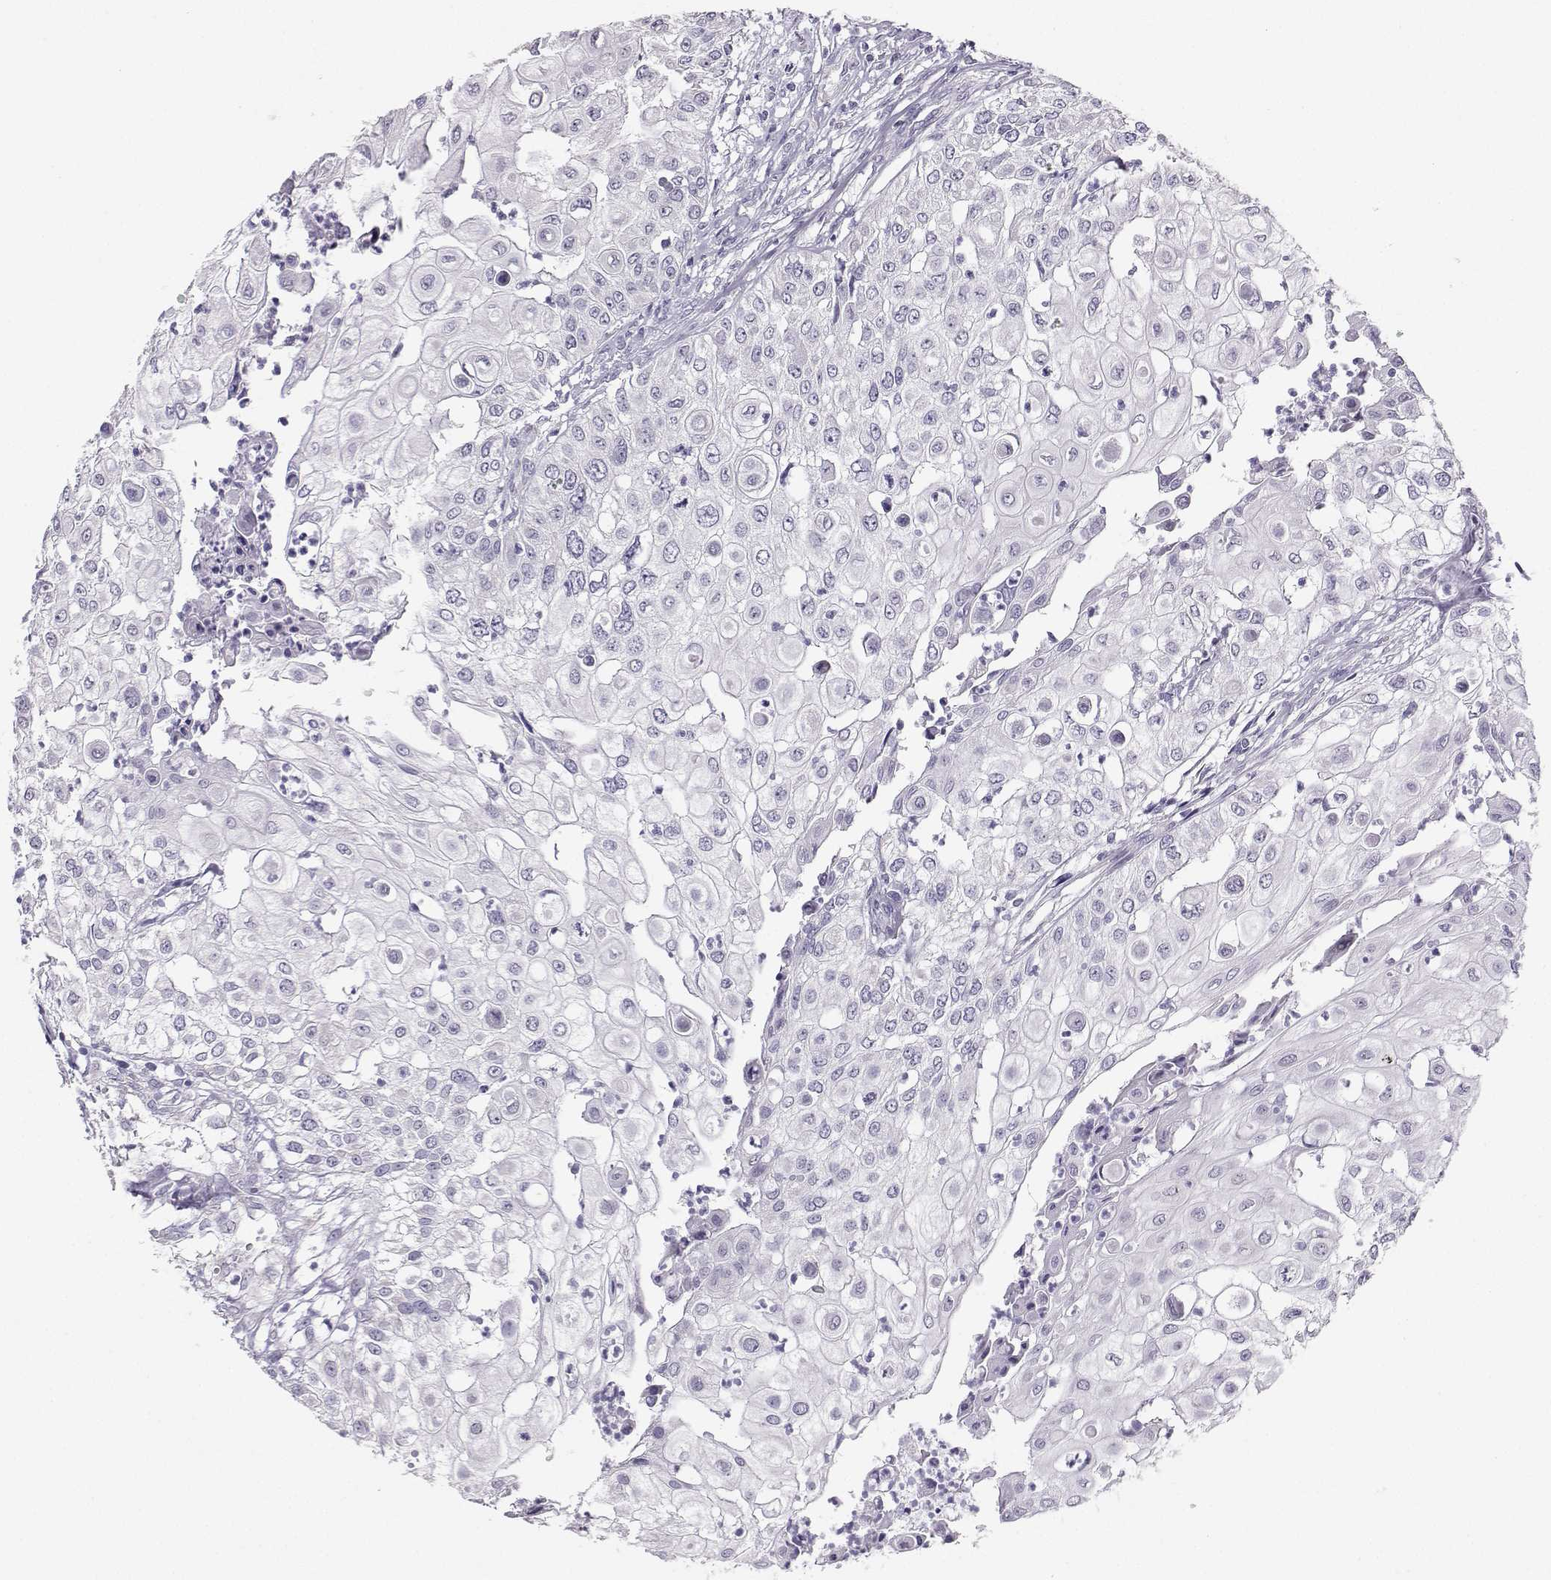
{"staining": {"intensity": "negative", "quantity": "none", "location": "none"}, "tissue": "urothelial cancer", "cell_type": "Tumor cells", "image_type": "cancer", "snomed": [{"axis": "morphology", "description": "Urothelial carcinoma, High grade"}, {"axis": "topography", "description": "Urinary bladder"}], "caption": "High-grade urothelial carcinoma stained for a protein using immunohistochemistry reveals no positivity tumor cells.", "gene": "AVP", "patient": {"sex": "female", "age": 79}}